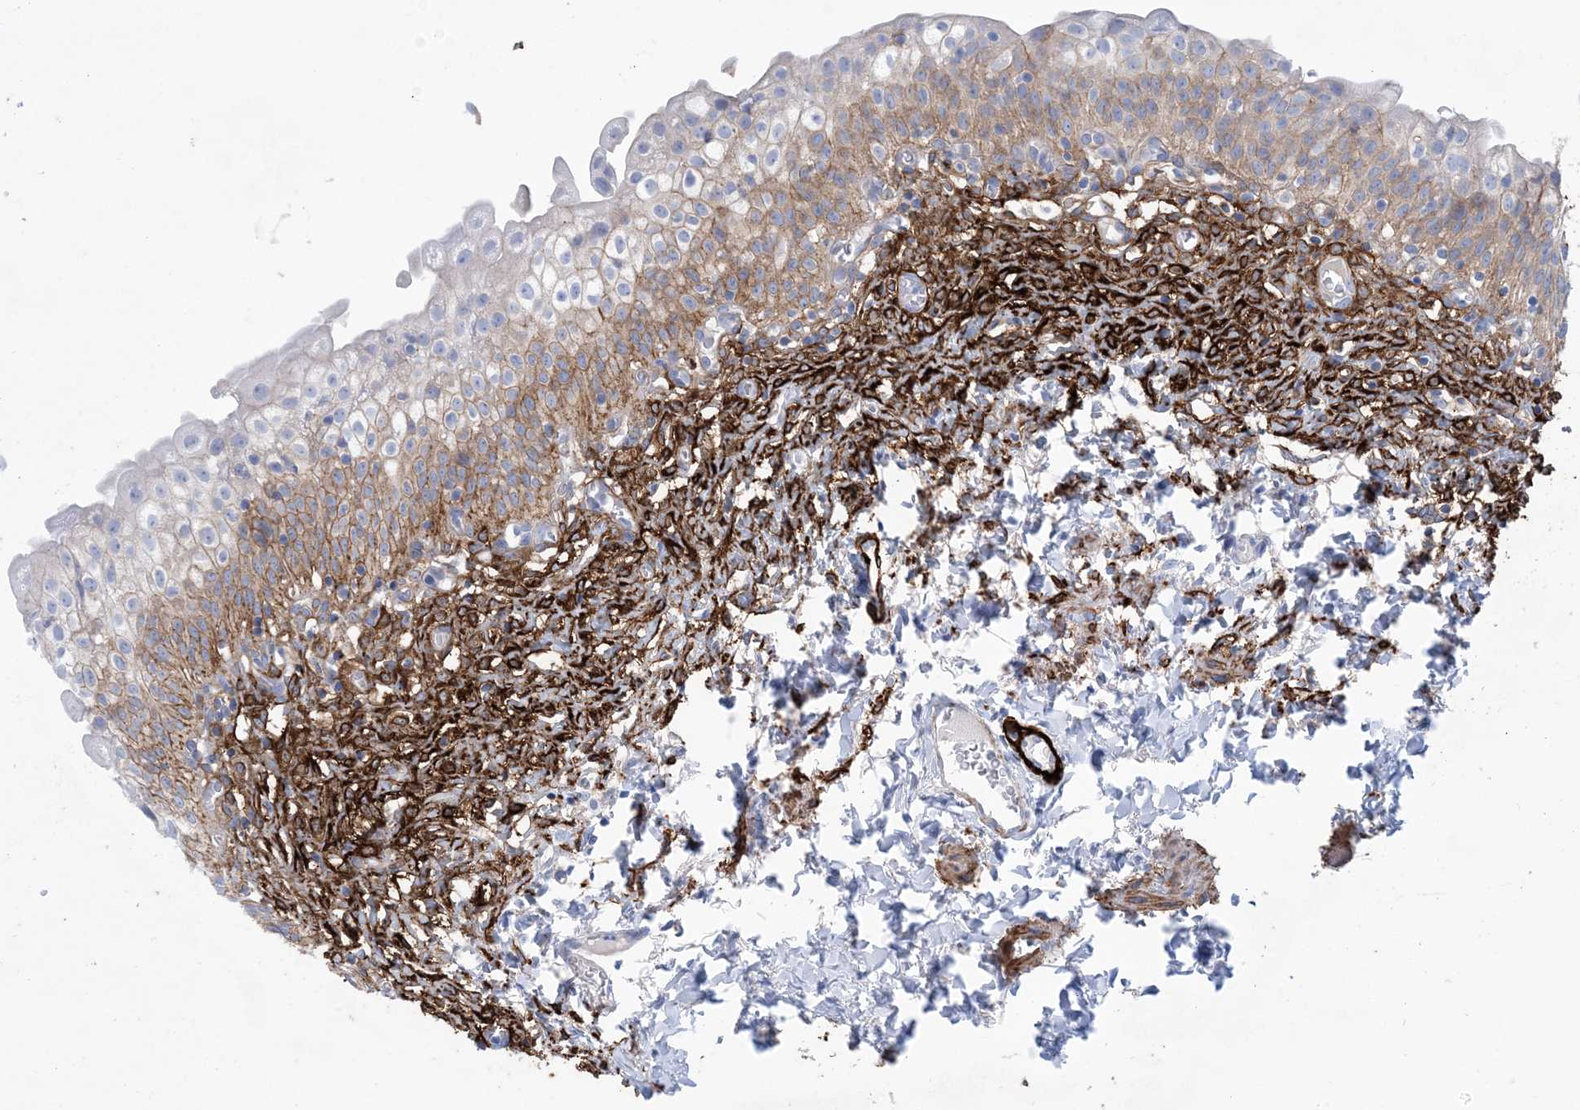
{"staining": {"intensity": "moderate", "quantity": "25%-75%", "location": "cytoplasmic/membranous"}, "tissue": "urinary bladder", "cell_type": "Urothelial cells", "image_type": "normal", "snomed": [{"axis": "morphology", "description": "Normal tissue, NOS"}, {"axis": "topography", "description": "Urinary bladder"}], "caption": "Brown immunohistochemical staining in normal urinary bladder shows moderate cytoplasmic/membranous staining in approximately 25%-75% of urothelial cells.", "gene": "SHANK1", "patient": {"sex": "male", "age": 55}}